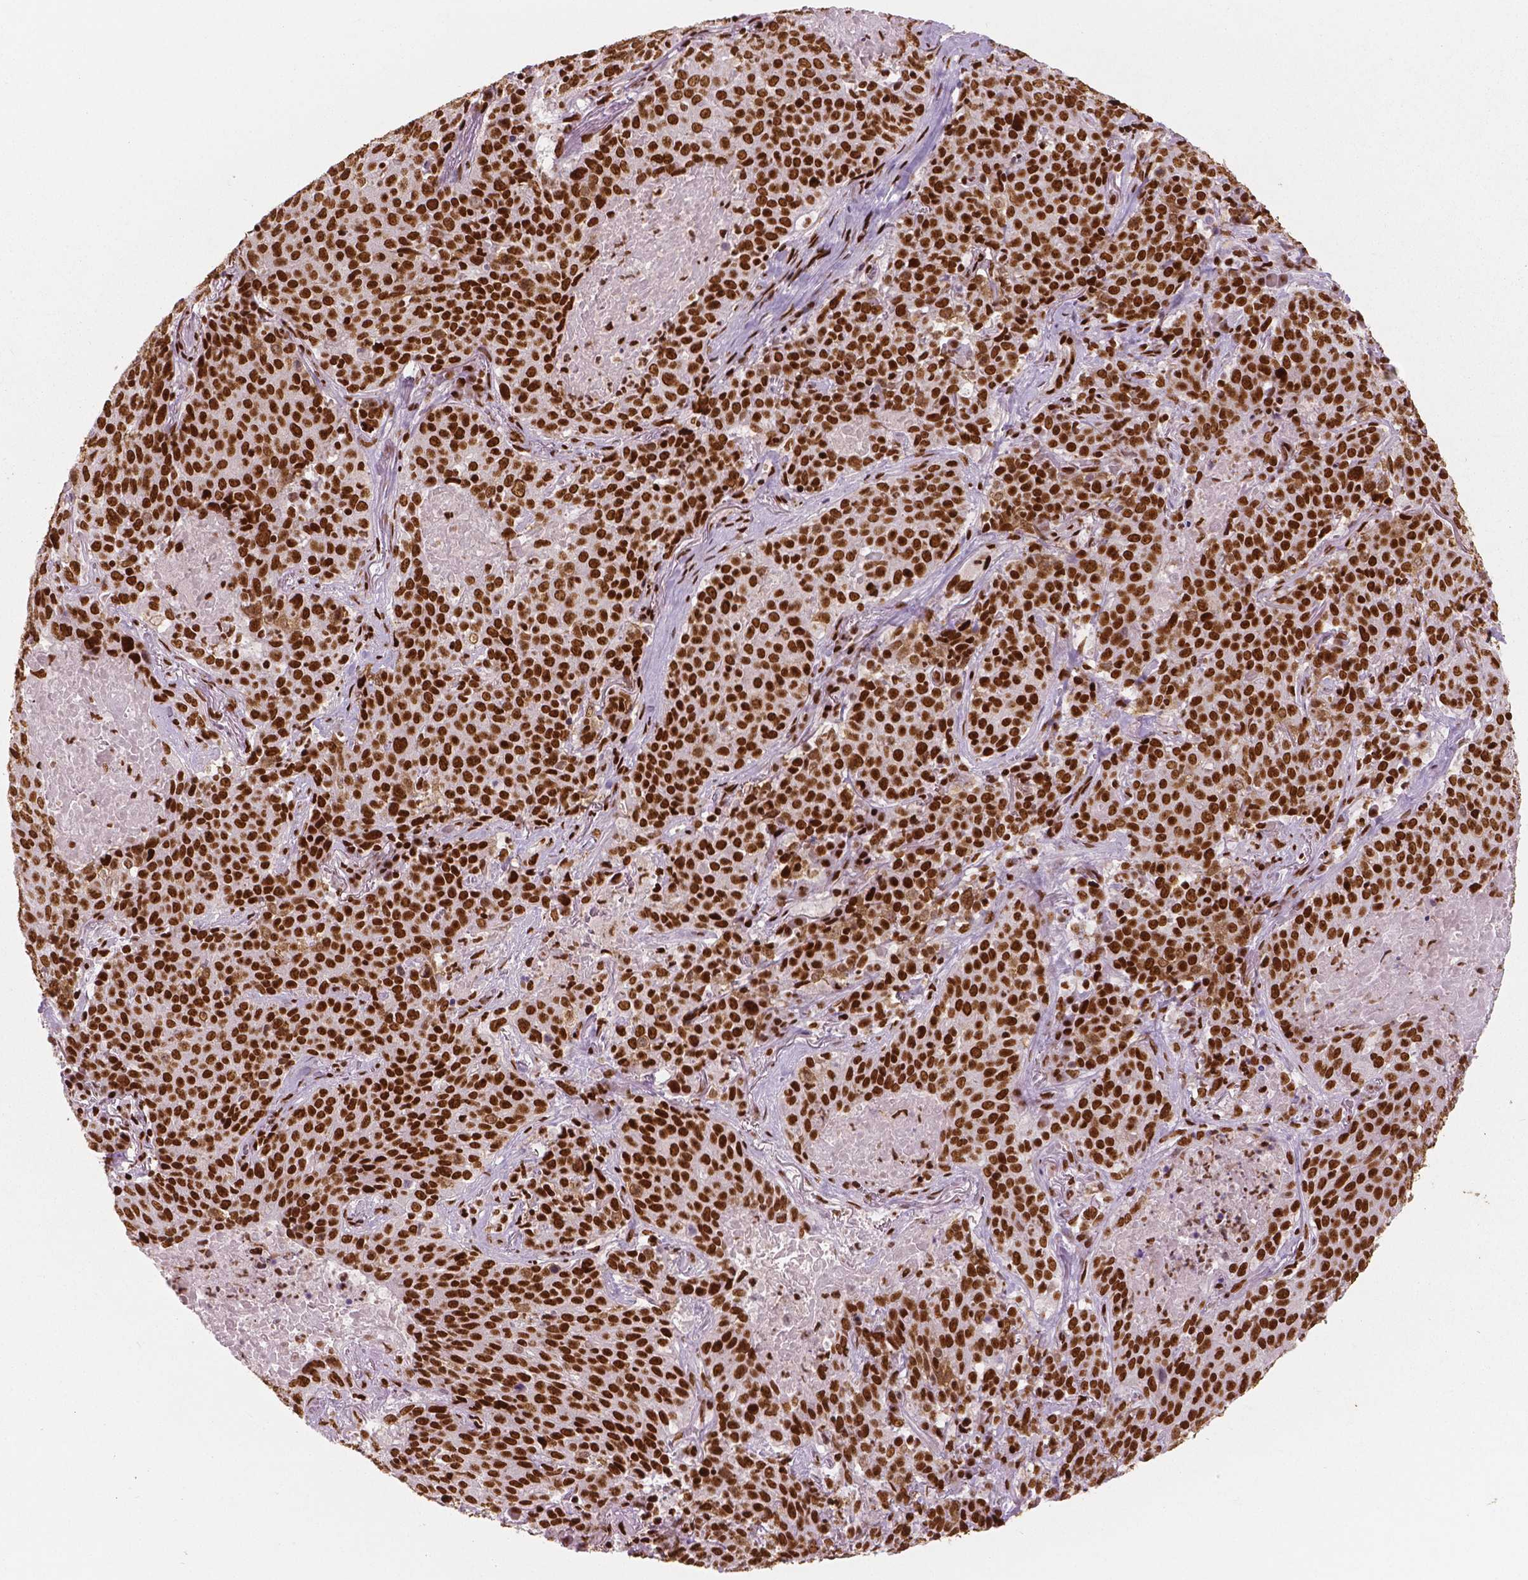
{"staining": {"intensity": "strong", "quantity": ">75%", "location": "nuclear"}, "tissue": "lung cancer", "cell_type": "Tumor cells", "image_type": "cancer", "snomed": [{"axis": "morphology", "description": "Squamous cell carcinoma, NOS"}, {"axis": "topography", "description": "Lung"}], "caption": "Protein expression analysis of human lung cancer reveals strong nuclear staining in about >75% of tumor cells. (DAB (3,3'-diaminobenzidine) IHC with brightfield microscopy, high magnification).", "gene": "BRD4", "patient": {"sex": "male", "age": 82}}